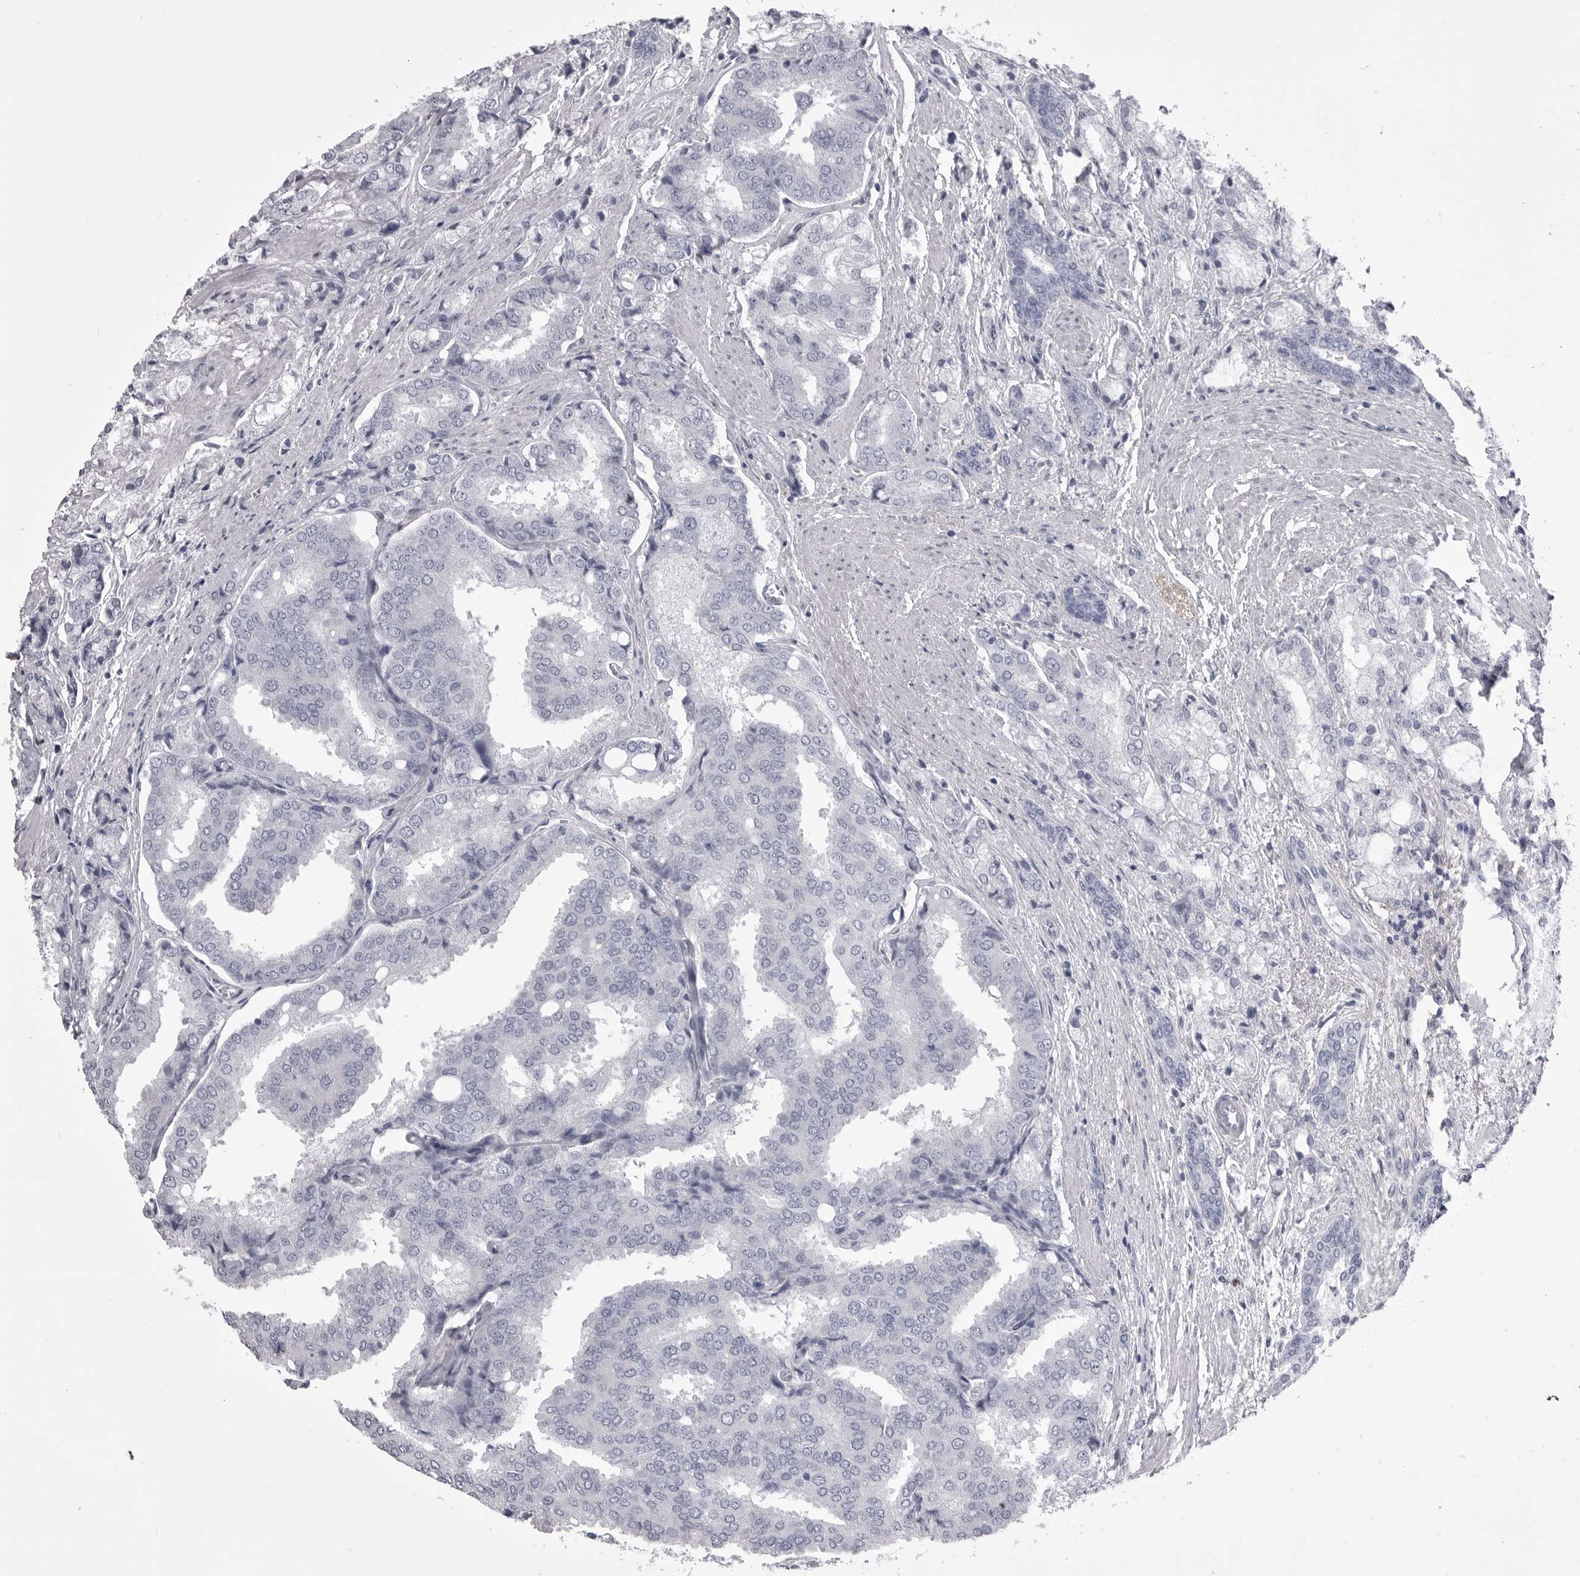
{"staining": {"intensity": "negative", "quantity": "none", "location": "none"}, "tissue": "prostate cancer", "cell_type": "Tumor cells", "image_type": "cancer", "snomed": [{"axis": "morphology", "description": "Adenocarcinoma, High grade"}, {"axis": "topography", "description": "Prostate"}], "caption": "Immunohistochemical staining of high-grade adenocarcinoma (prostate) displays no significant positivity in tumor cells.", "gene": "ANK2", "patient": {"sex": "male", "age": 50}}